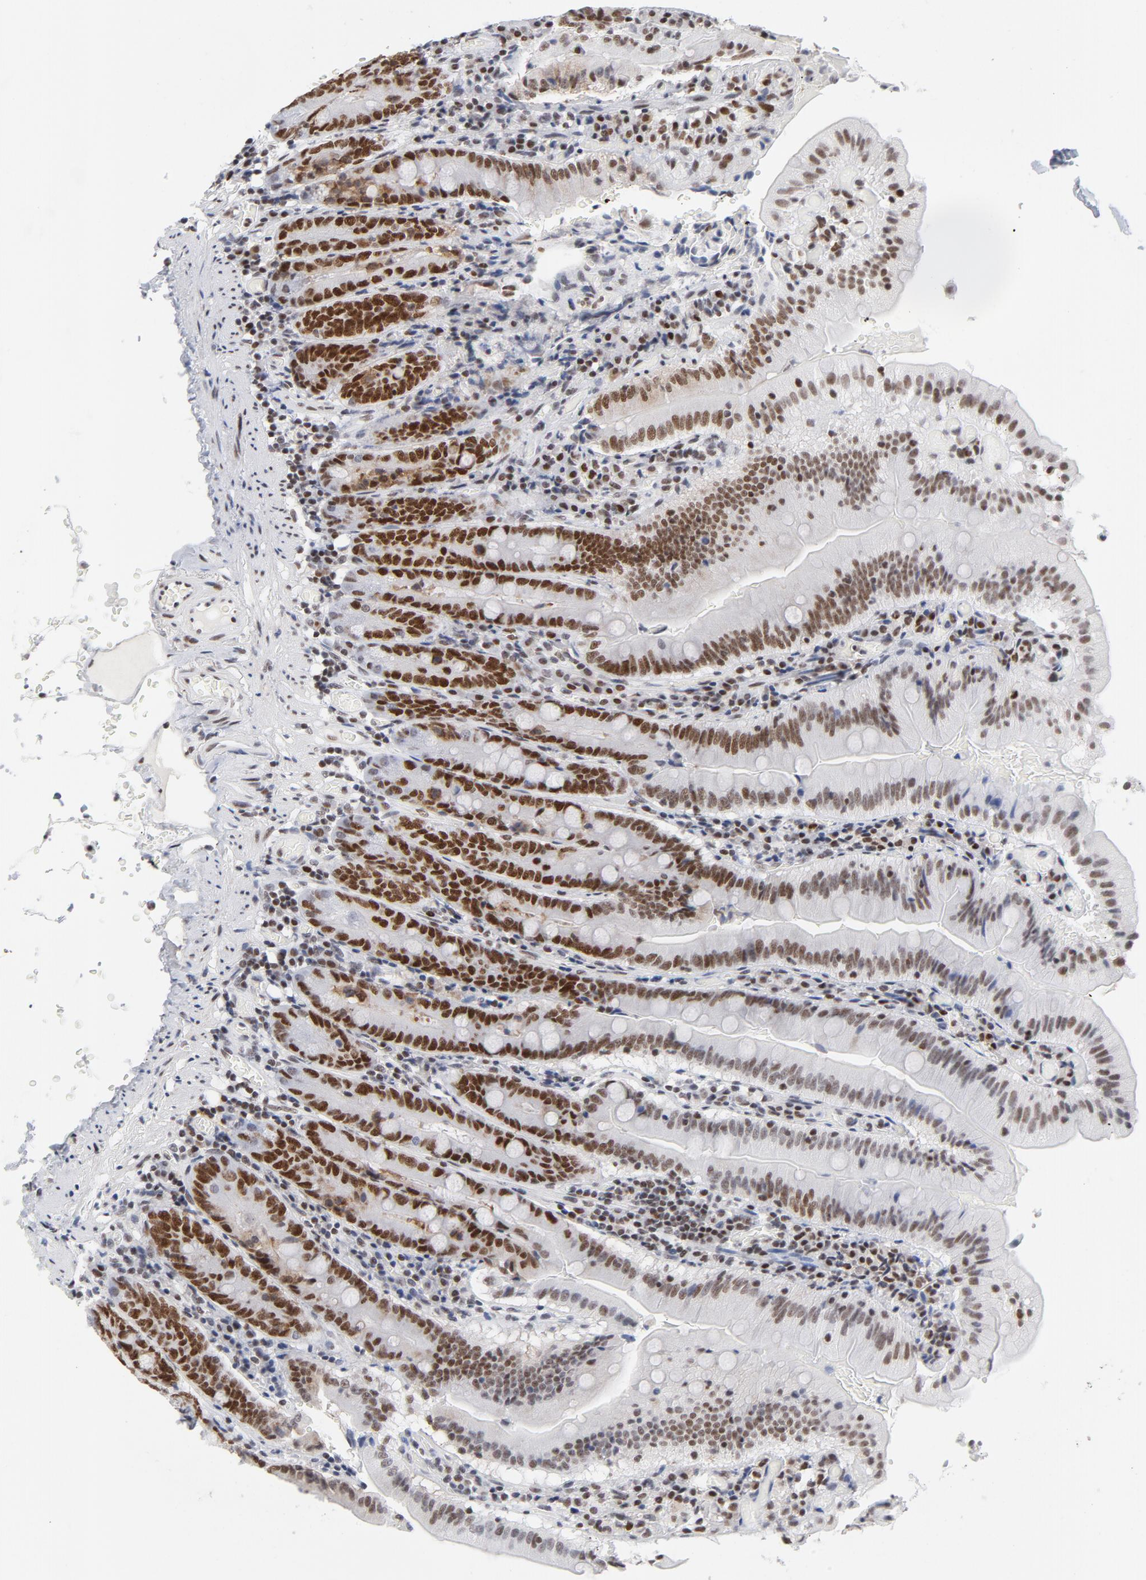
{"staining": {"intensity": "moderate", "quantity": ">75%", "location": "nuclear"}, "tissue": "small intestine", "cell_type": "Glandular cells", "image_type": "normal", "snomed": [{"axis": "morphology", "description": "Normal tissue, NOS"}, {"axis": "topography", "description": "Small intestine"}], "caption": "Immunohistochemistry (IHC) of unremarkable human small intestine demonstrates medium levels of moderate nuclear positivity in approximately >75% of glandular cells.", "gene": "RFC4", "patient": {"sex": "male", "age": 71}}